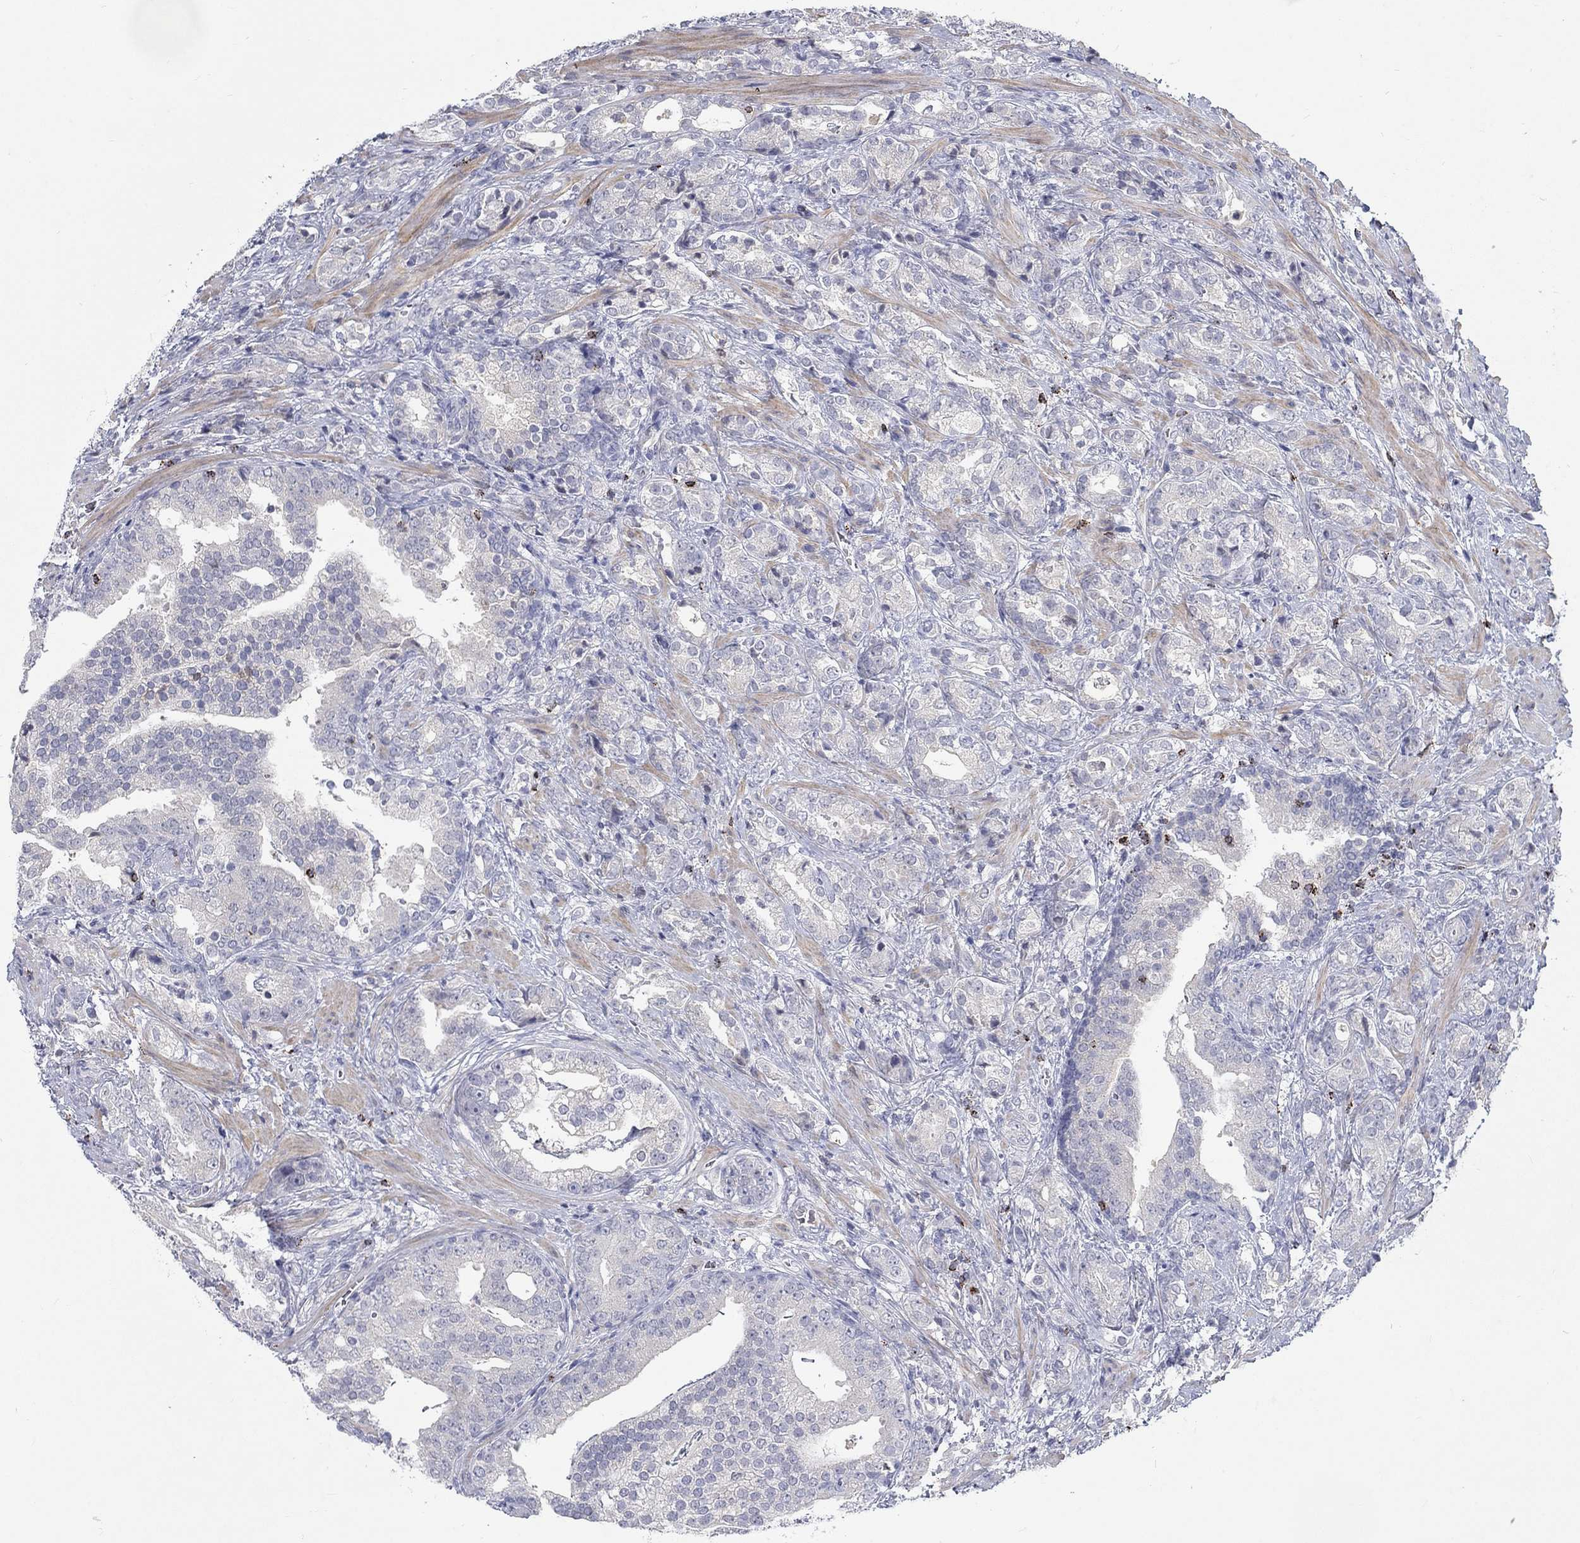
{"staining": {"intensity": "negative", "quantity": "none", "location": "none"}, "tissue": "prostate cancer", "cell_type": "Tumor cells", "image_type": "cancer", "snomed": [{"axis": "morphology", "description": "Adenocarcinoma, NOS"}, {"axis": "topography", "description": "Prostate"}], "caption": "DAB (3,3'-diaminobenzidine) immunohistochemical staining of human prostate cancer reveals no significant staining in tumor cells.", "gene": "GZMA", "patient": {"sex": "male", "age": 57}}